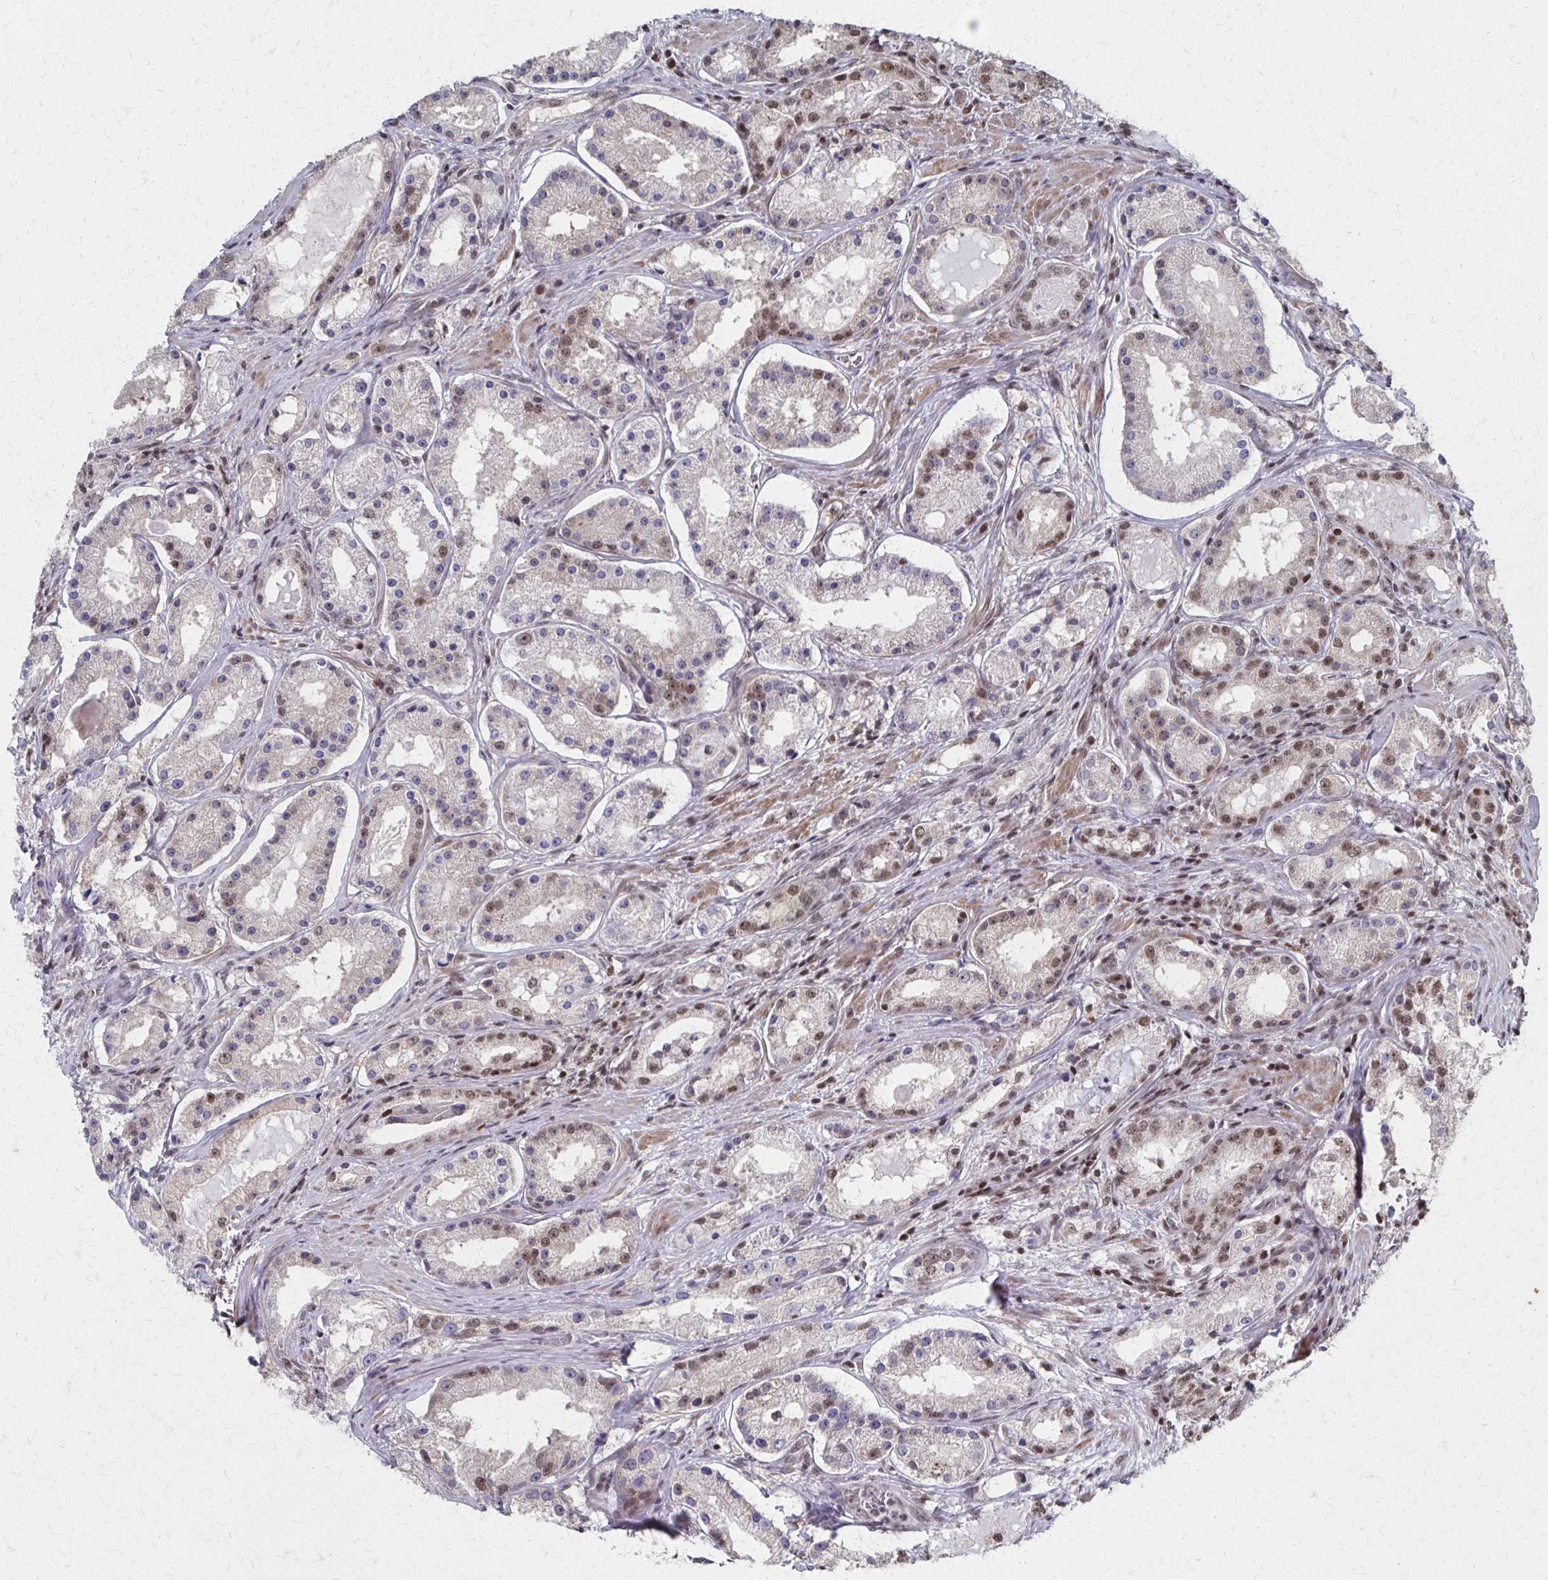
{"staining": {"intensity": "weak", "quantity": "<25%", "location": "cytoplasmic/membranous,nuclear"}, "tissue": "prostate cancer", "cell_type": "Tumor cells", "image_type": "cancer", "snomed": [{"axis": "morphology", "description": "Adenocarcinoma, Low grade"}, {"axis": "topography", "description": "Prostate"}], "caption": "The photomicrograph displays no significant expression in tumor cells of prostate cancer.", "gene": "GTF2B", "patient": {"sex": "male", "age": 57}}